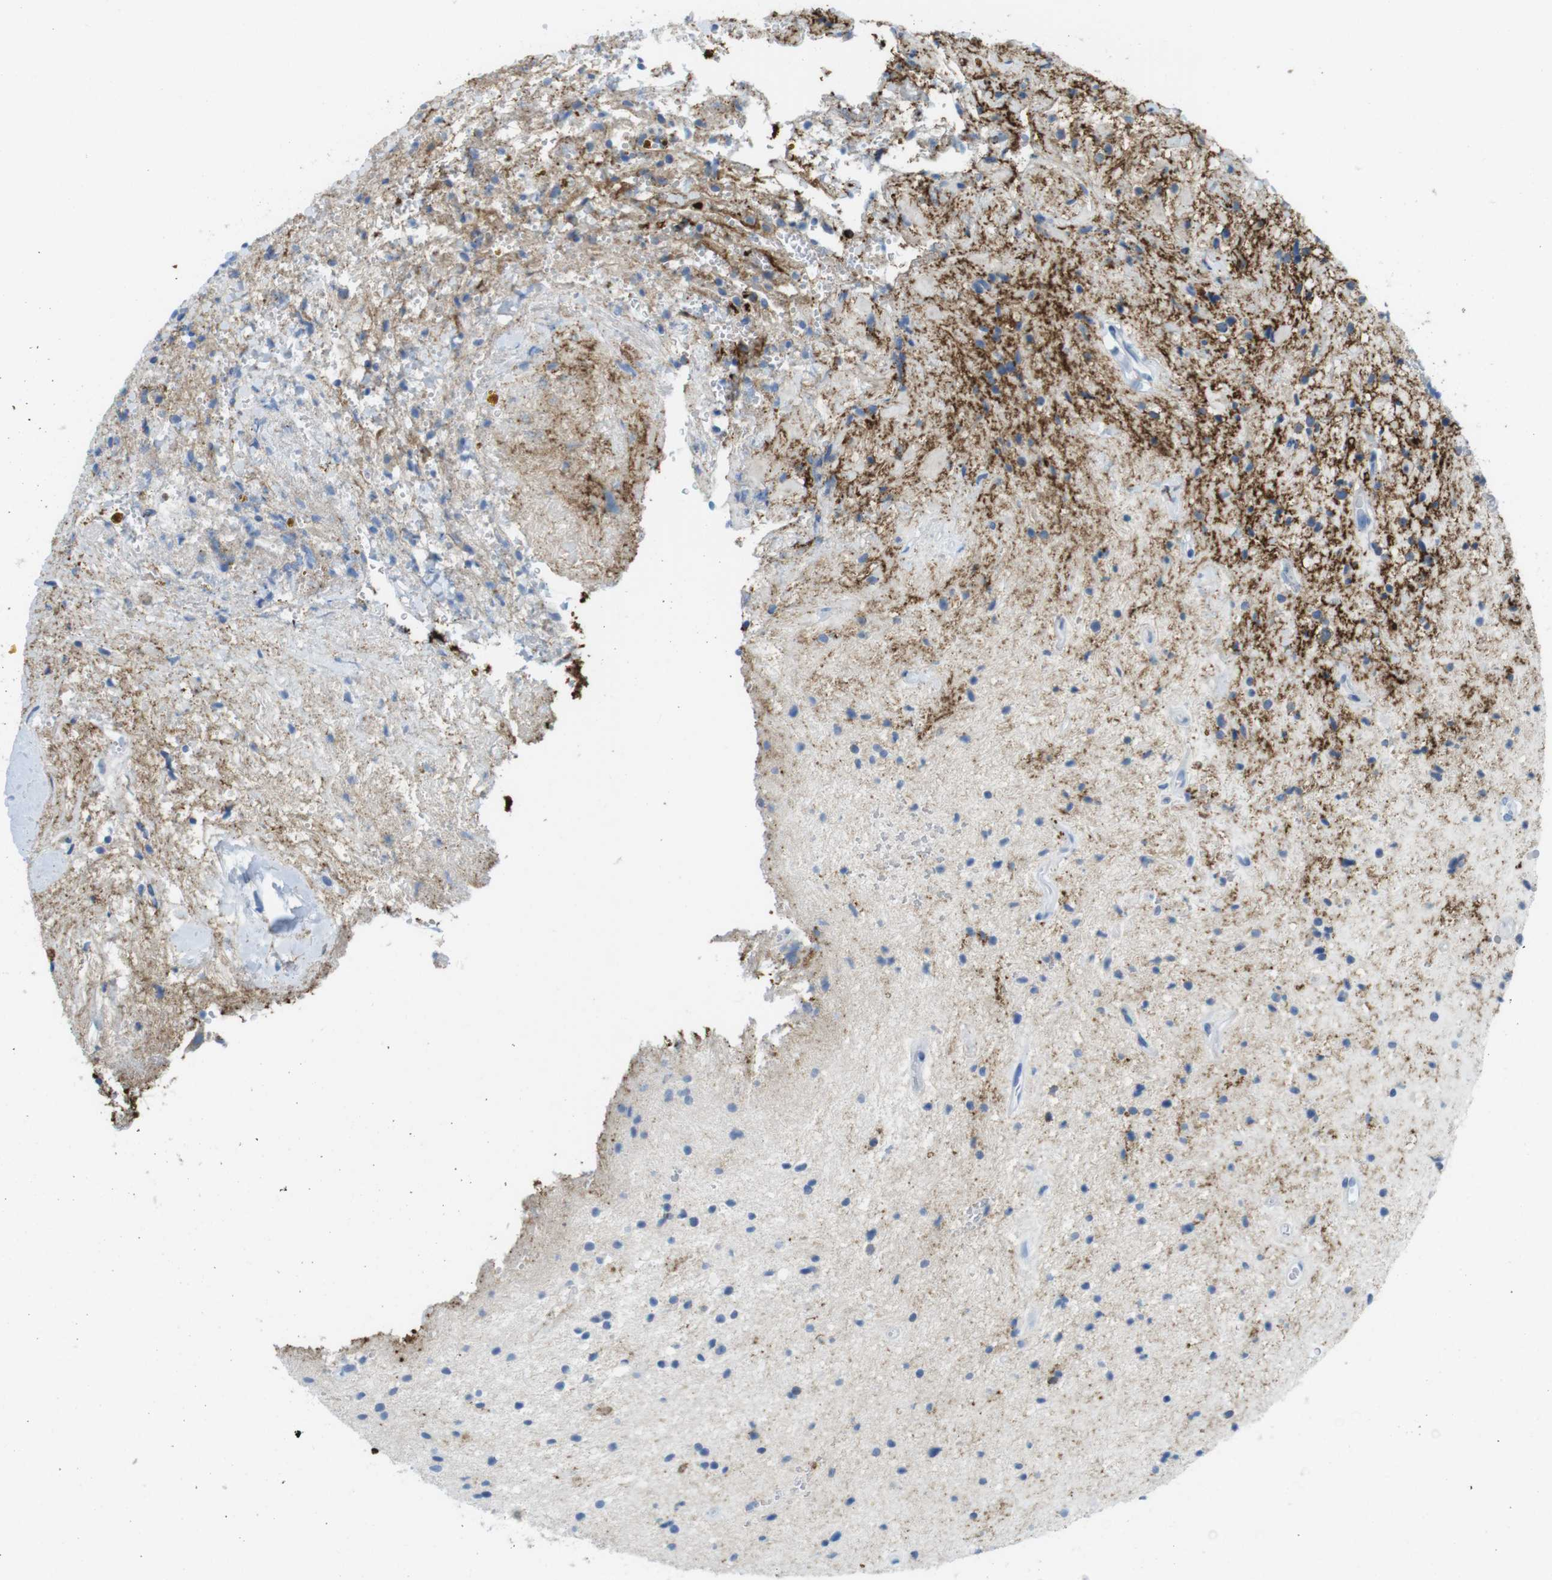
{"staining": {"intensity": "moderate", "quantity": "<25%", "location": "cytoplasmic/membranous"}, "tissue": "glioma", "cell_type": "Tumor cells", "image_type": "cancer", "snomed": [{"axis": "morphology", "description": "Glioma, malignant, High grade"}, {"axis": "topography", "description": "Brain"}], "caption": "Moderate cytoplasmic/membranous expression for a protein is appreciated in approximately <25% of tumor cells of malignant glioma (high-grade) using IHC.", "gene": "GAP43", "patient": {"sex": "male", "age": 33}}